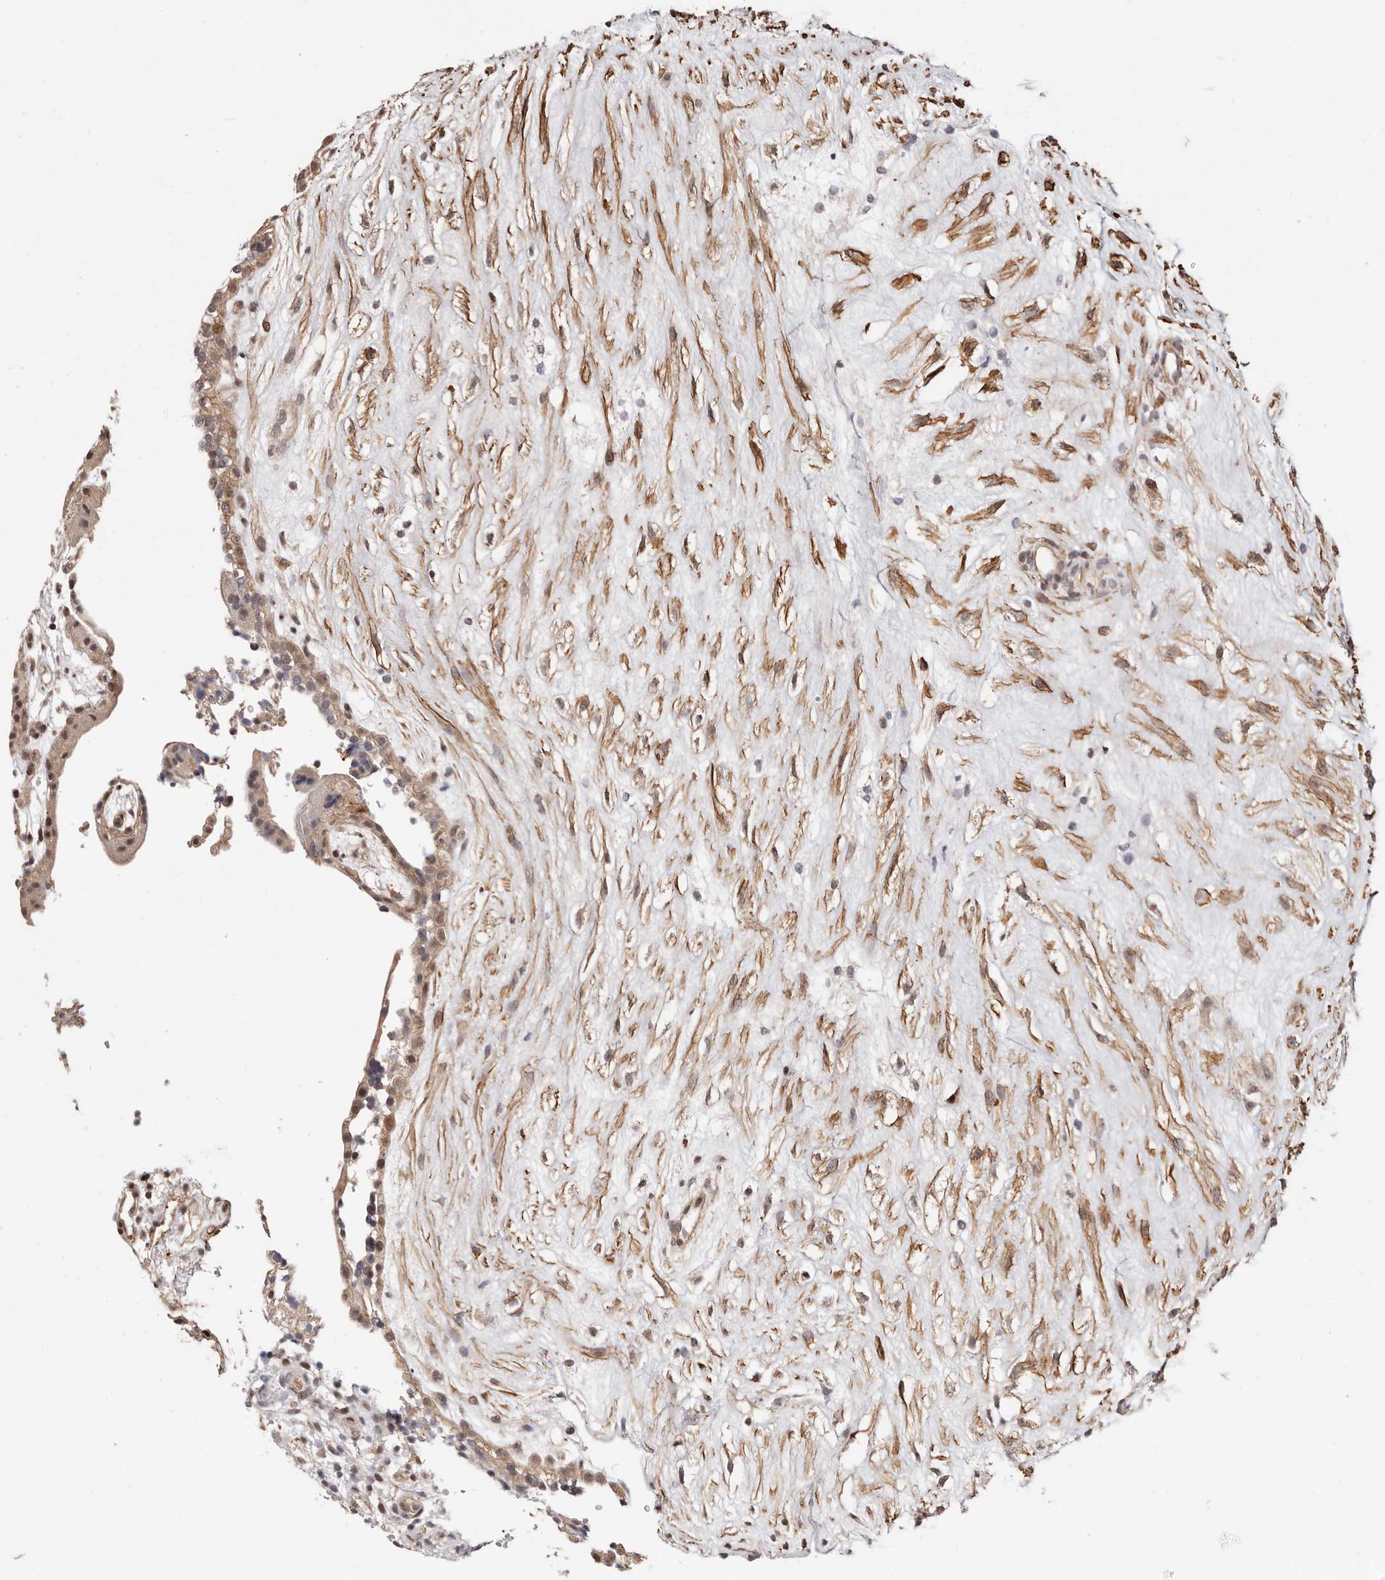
{"staining": {"intensity": "weak", "quantity": ">75%", "location": "cytoplasmic/membranous,nuclear"}, "tissue": "placenta", "cell_type": "Decidual cells", "image_type": "normal", "snomed": [{"axis": "morphology", "description": "Normal tissue, NOS"}, {"axis": "topography", "description": "Placenta"}], "caption": "The image demonstrates staining of benign placenta, revealing weak cytoplasmic/membranous,nuclear protein positivity (brown color) within decidual cells. (Stains: DAB (3,3'-diaminobenzidine) in brown, nuclei in blue, Microscopy: brightfield microscopy at high magnification).", "gene": "TRIP13", "patient": {"sex": "female", "age": 18}}